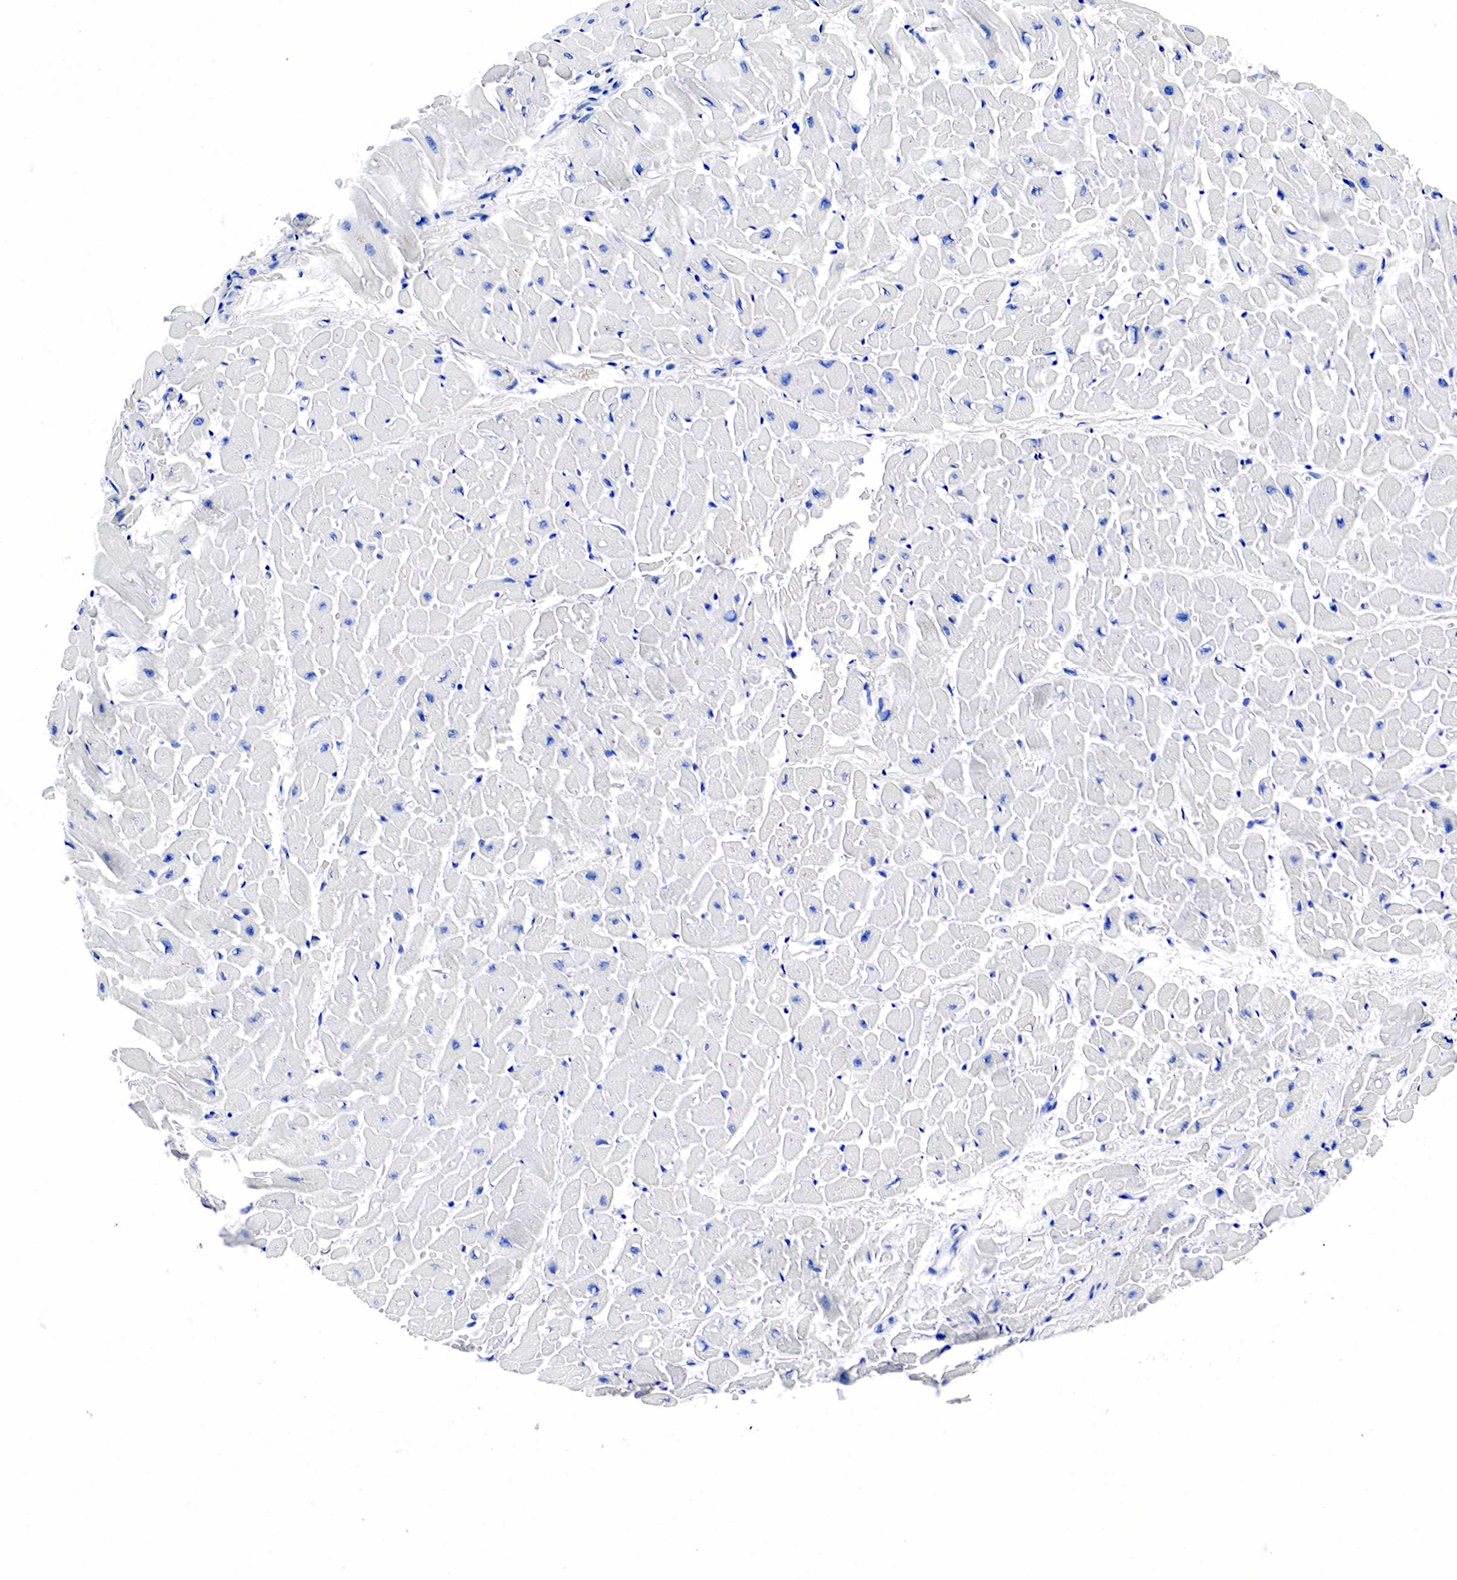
{"staining": {"intensity": "negative", "quantity": "none", "location": "none"}, "tissue": "heart muscle", "cell_type": "Cardiomyocytes", "image_type": "normal", "snomed": [{"axis": "morphology", "description": "Normal tissue, NOS"}, {"axis": "topography", "description": "Heart"}], "caption": "Human heart muscle stained for a protein using IHC shows no expression in cardiomyocytes.", "gene": "KLK3", "patient": {"sex": "male", "age": 45}}